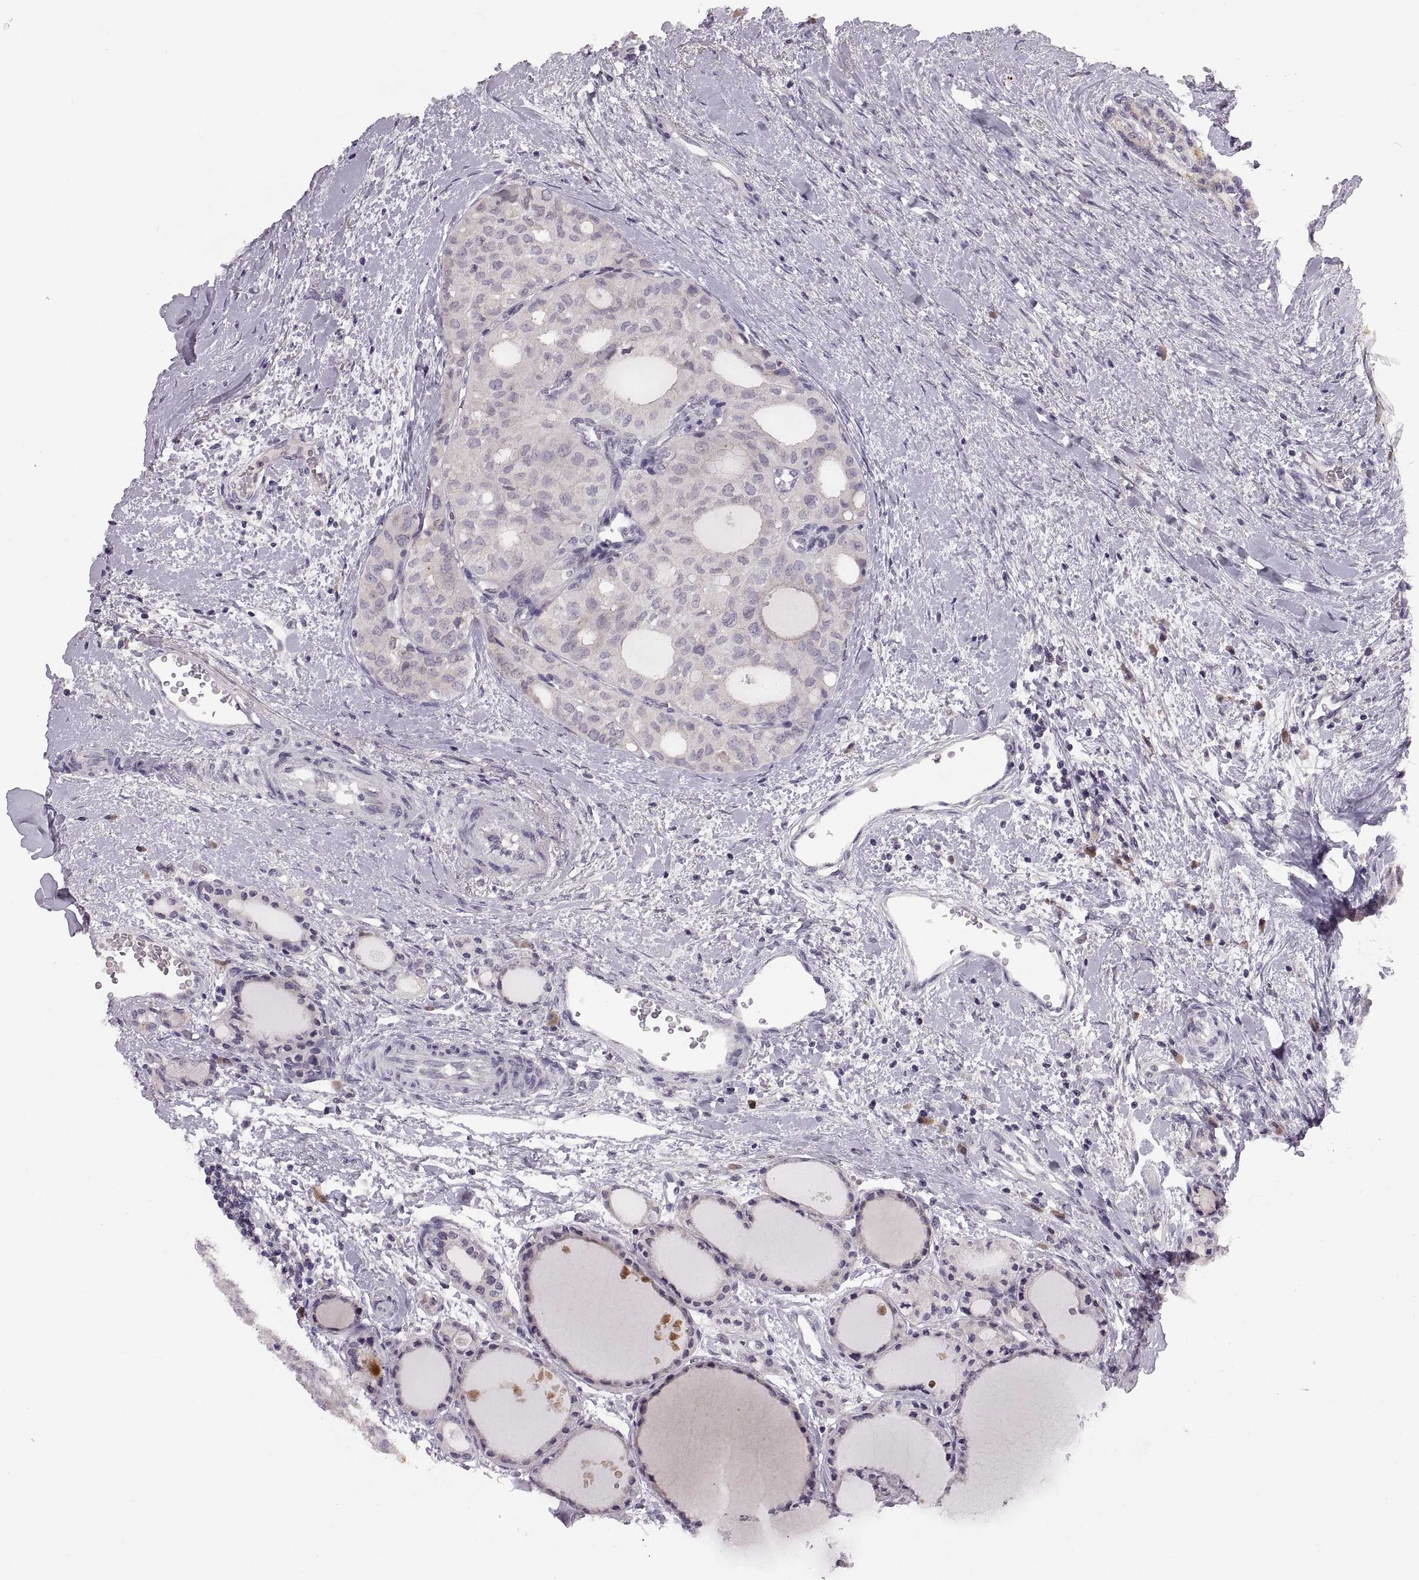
{"staining": {"intensity": "negative", "quantity": "none", "location": "none"}, "tissue": "thyroid cancer", "cell_type": "Tumor cells", "image_type": "cancer", "snomed": [{"axis": "morphology", "description": "Follicular adenoma carcinoma, NOS"}, {"axis": "topography", "description": "Thyroid gland"}], "caption": "The histopathology image displays no significant staining in tumor cells of thyroid cancer. (Stains: DAB (3,3'-diaminobenzidine) immunohistochemistry (IHC) with hematoxylin counter stain, Microscopy: brightfield microscopy at high magnification).", "gene": "ADH6", "patient": {"sex": "male", "age": 75}}